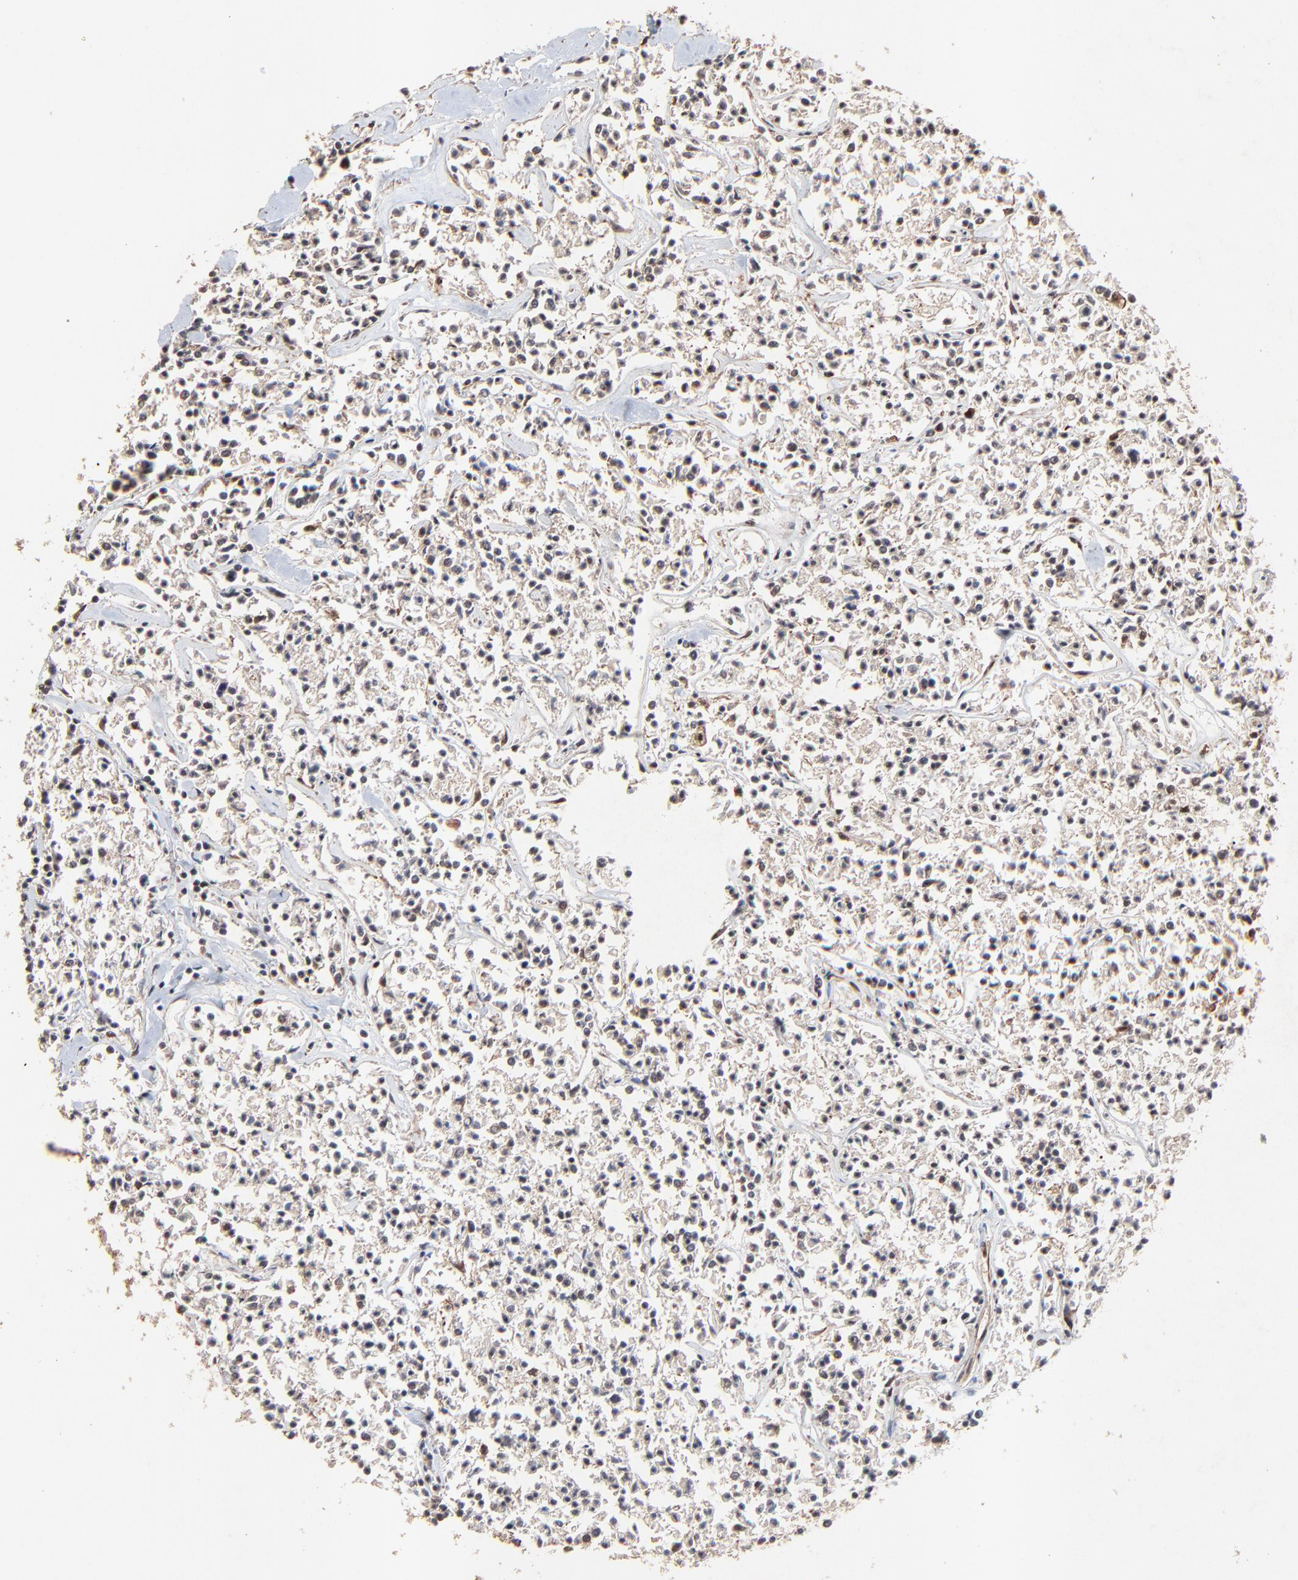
{"staining": {"intensity": "weak", "quantity": ">75%", "location": "nuclear"}, "tissue": "lymphoma", "cell_type": "Tumor cells", "image_type": "cancer", "snomed": [{"axis": "morphology", "description": "Malignant lymphoma, non-Hodgkin's type, Low grade"}, {"axis": "topography", "description": "Small intestine"}], "caption": "Immunohistochemical staining of lymphoma reveals weak nuclear protein positivity in approximately >75% of tumor cells.", "gene": "FAM227A", "patient": {"sex": "female", "age": 59}}